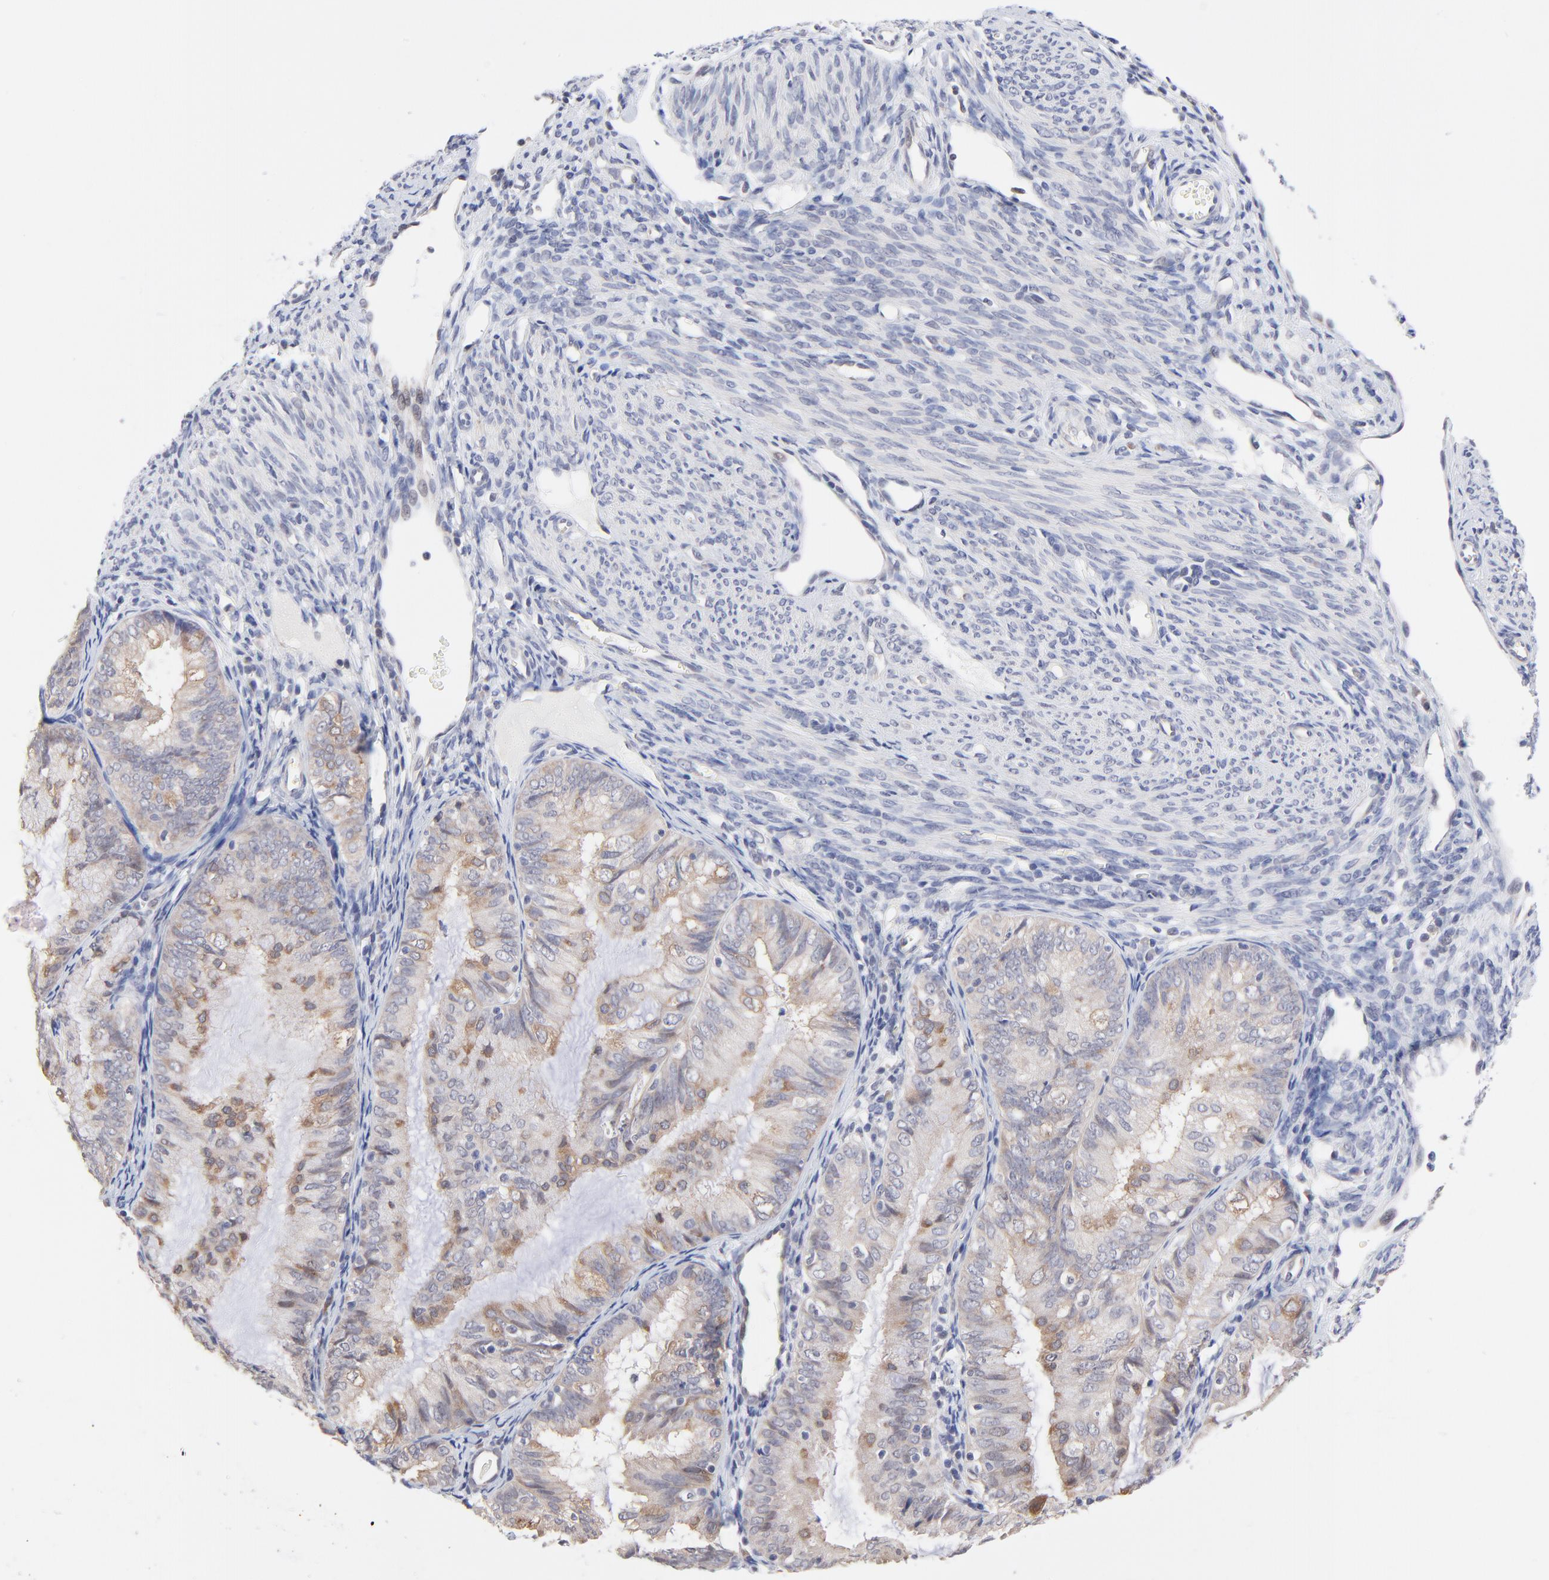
{"staining": {"intensity": "weak", "quantity": "25%-75%", "location": "cytoplasmic/membranous"}, "tissue": "endometrial cancer", "cell_type": "Tumor cells", "image_type": "cancer", "snomed": [{"axis": "morphology", "description": "Adenocarcinoma, NOS"}, {"axis": "topography", "description": "Endometrium"}], "caption": "Approximately 25%-75% of tumor cells in human adenocarcinoma (endometrial) demonstrate weak cytoplasmic/membranous protein expression as visualized by brown immunohistochemical staining.", "gene": "FBXO8", "patient": {"sex": "female", "age": 66}}